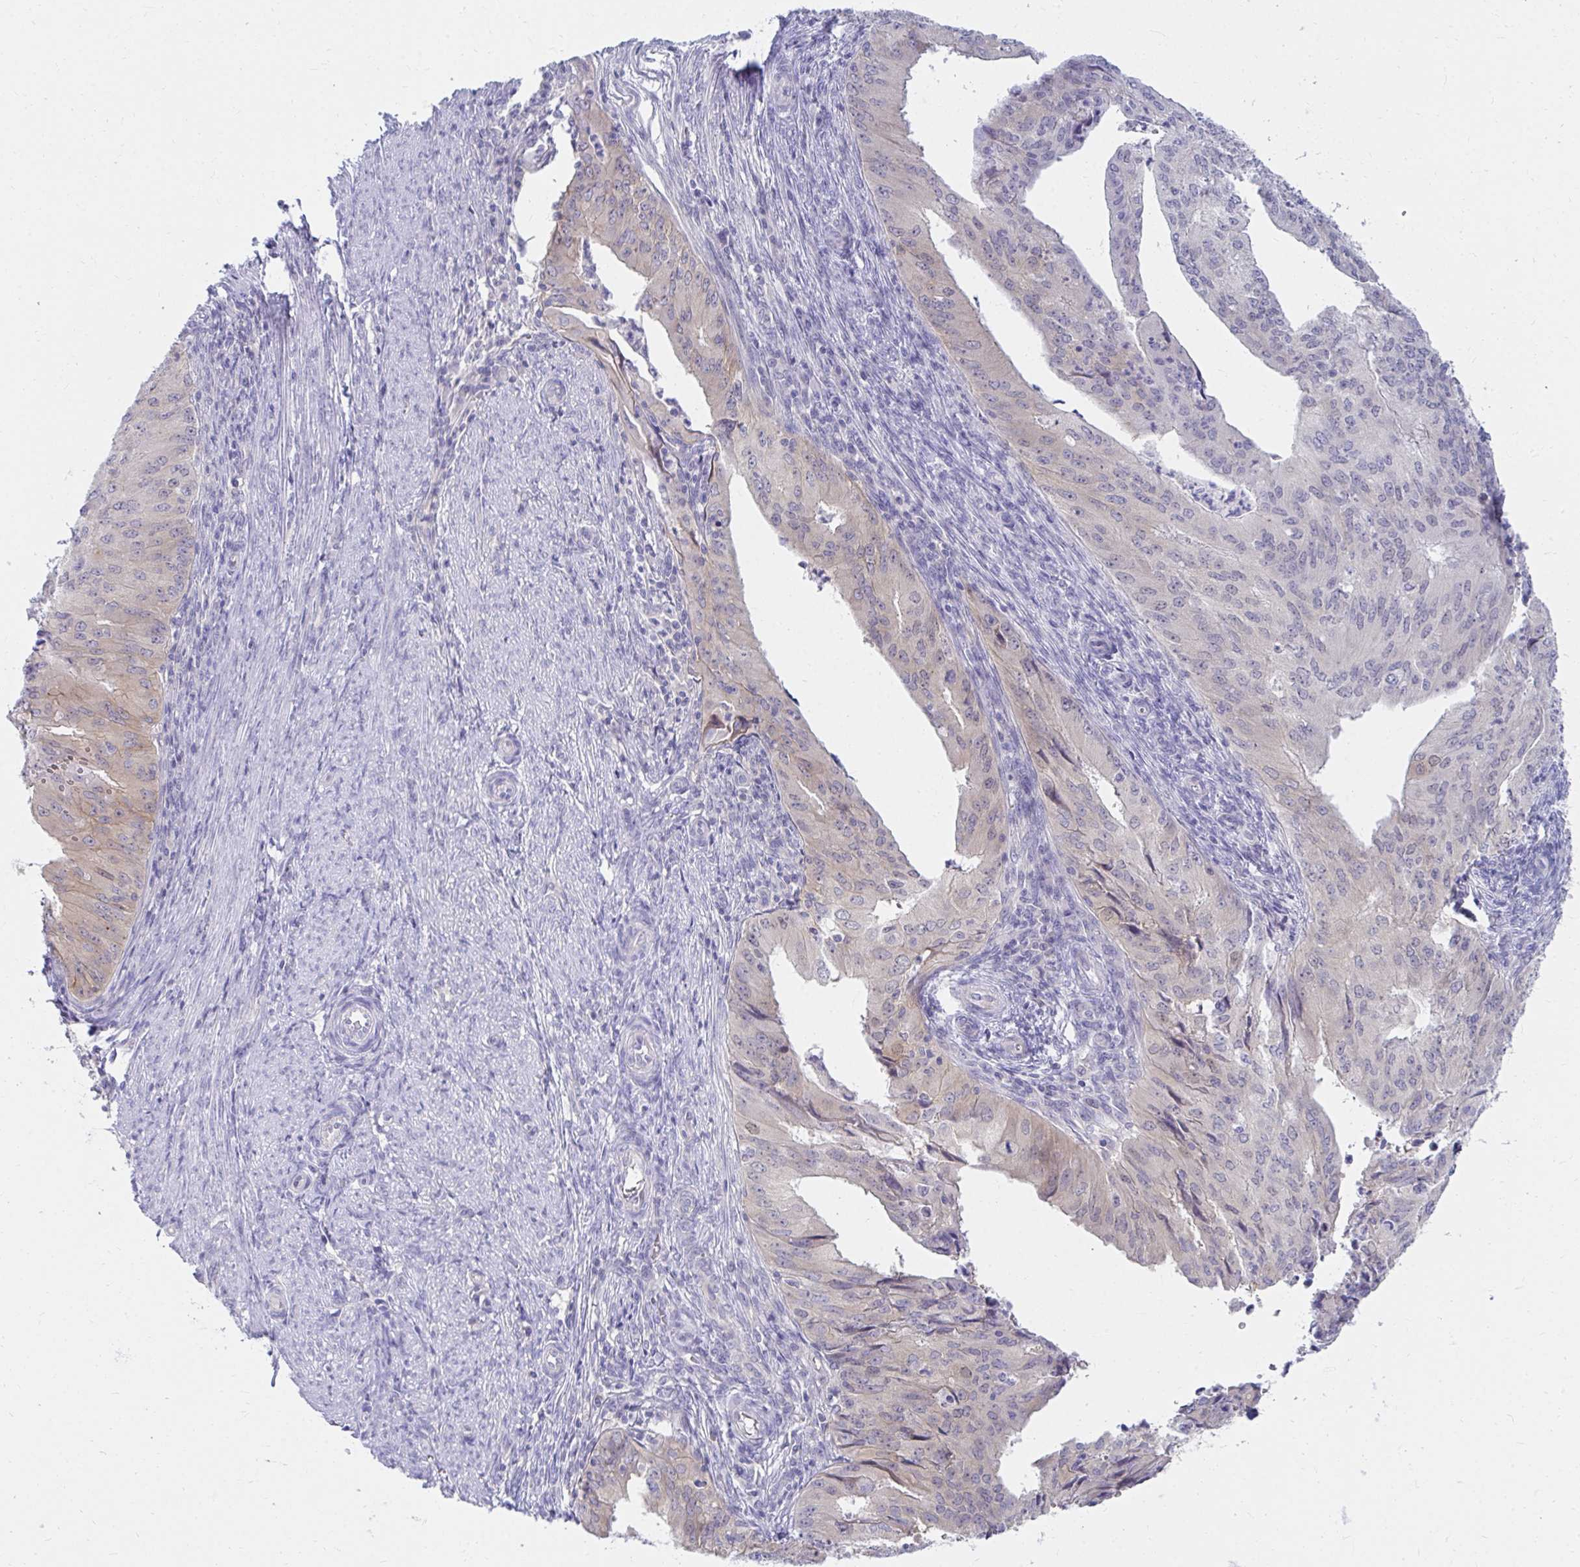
{"staining": {"intensity": "weak", "quantity": "25%-75%", "location": "cytoplasmic/membranous"}, "tissue": "endometrial cancer", "cell_type": "Tumor cells", "image_type": "cancer", "snomed": [{"axis": "morphology", "description": "Adenocarcinoma, NOS"}, {"axis": "topography", "description": "Endometrium"}], "caption": "Protein analysis of adenocarcinoma (endometrial) tissue exhibits weak cytoplasmic/membranous expression in approximately 25%-75% of tumor cells. (DAB (3,3'-diaminobenzidine) = brown stain, brightfield microscopy at high magnification).", "gene": "C19orf81", "patient": {"sex": "female", "age": 50}}